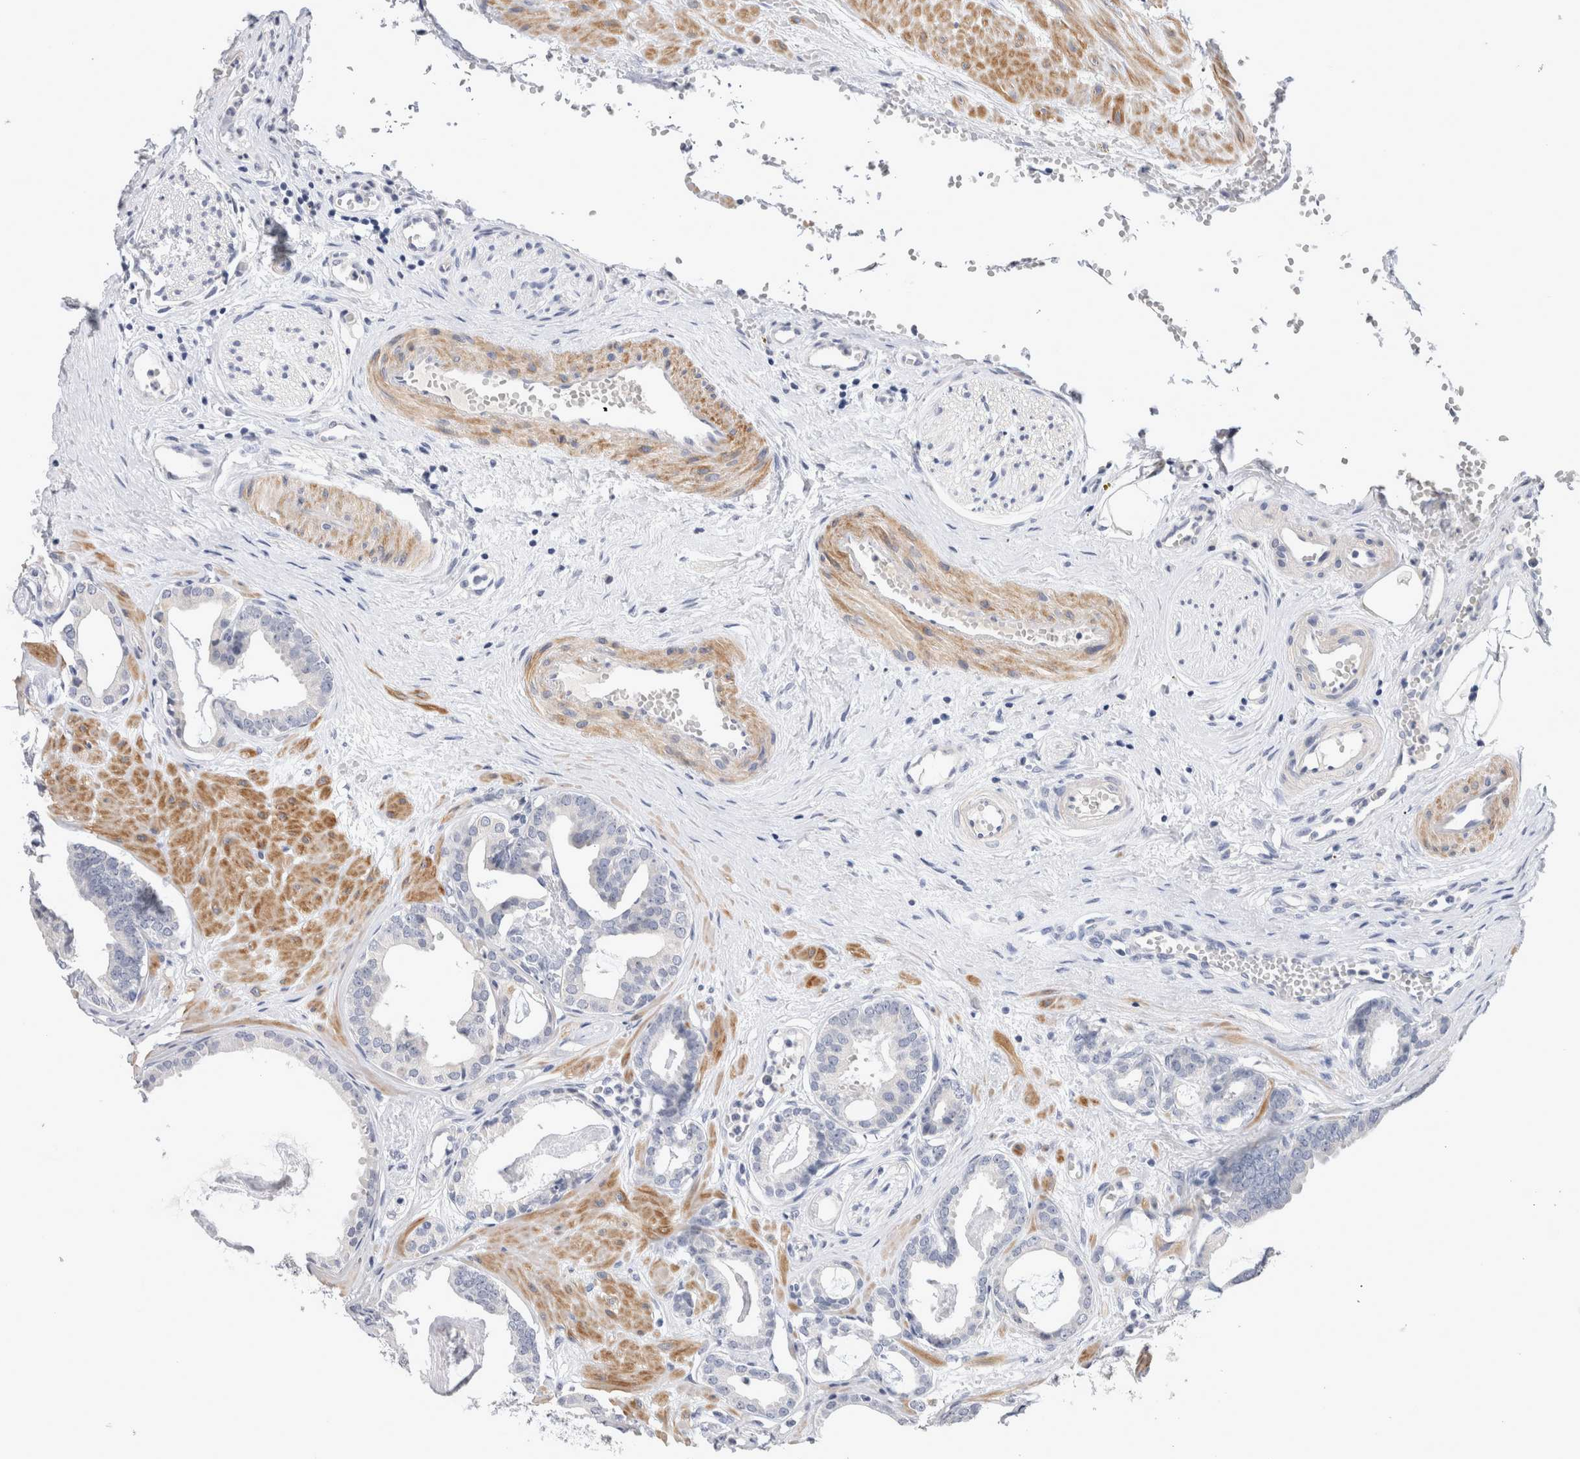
{"staining": {"intensity": "negative", "quantity": "none", "location": "none"}, "tissue": "prostate cancer", "cell_type": "Tumor cells", "image_type": "cancer", "snomed": [{"axis": "morphology", "description": "Adenocarcinoma, Low grade"}, {"axis": "topography", "description": "Prostate"}], "caption": "Tumor cells show no significant positivity in prostate cancer.", "gene": "CRYBG1", "patient": {"sex": "male", "age": 53}}